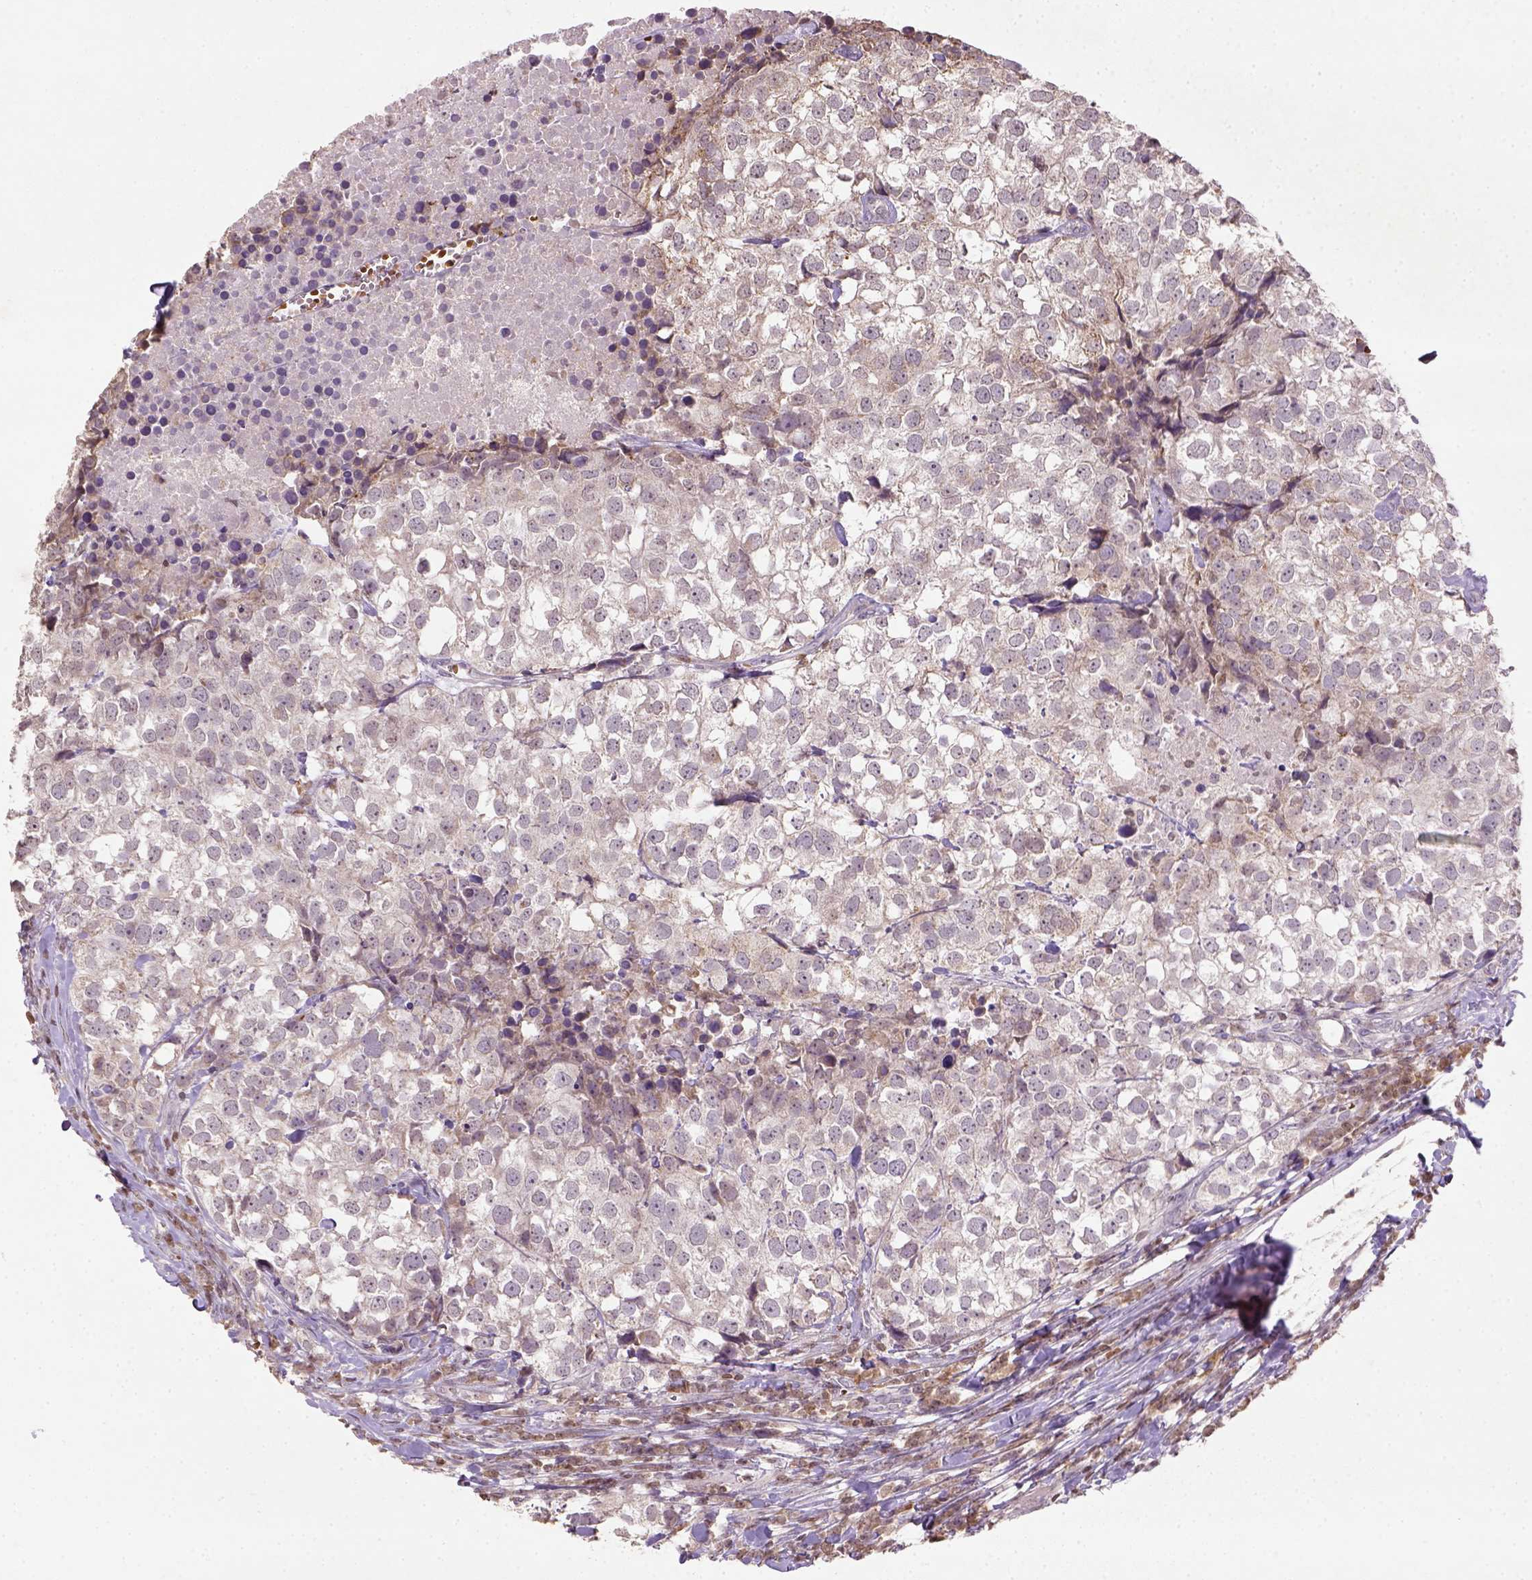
{"staining": {"intensity": "negative", "quantity": "none", "location": "none"}, "tissue": "breast cancer", "cell_type": "Tumor cells", "image_type": "cancer", "snomed": [{"axis": "morphology", "description": "Duct carcinoma"}, {"axis": "topography", "description": "Breast"}], "caption": "Breast intraductal carcinoma stained for a protein using immunohistochemistry (IHC) demonstrates no positivity tumor cells.", "gene": "NUDT3", "patient": {"sex": "female", "age": 30}}